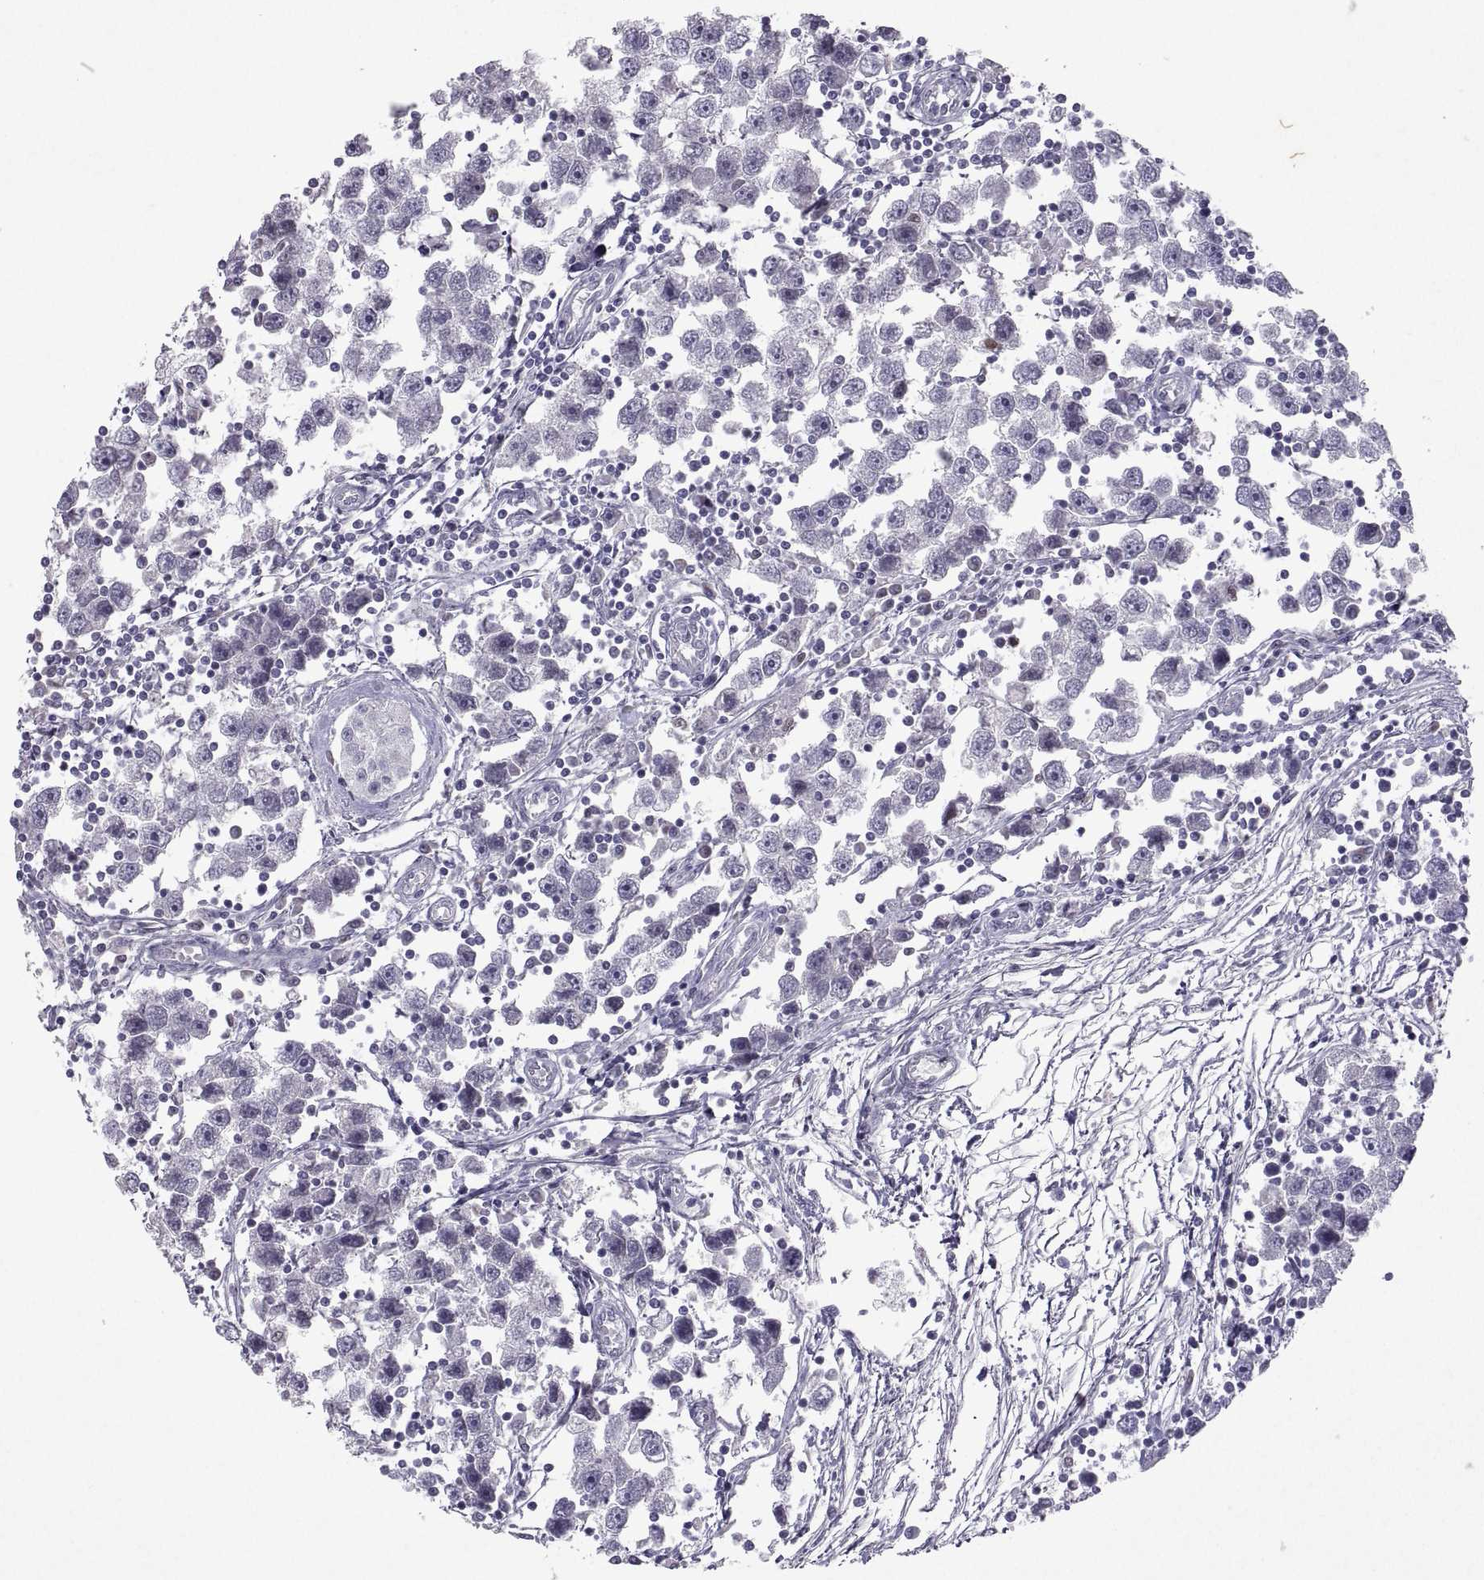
{"staining": {"intensity": "negative", "quantity": "none", "location": "none"}, "tissue": "testis cancer", "cell_type": "Tumor cells", "image_type": "cancer", "snomed": [{"axis": "morphology", "description": "Seminoma, NOS"}, {"axis": "topography", "description": "Testis"}], "caption": "The image displays no significant expression in tumor cells of seminoma (testis).", "gene": "SOX21", "patient": {"sex": "male", "age": 30}}